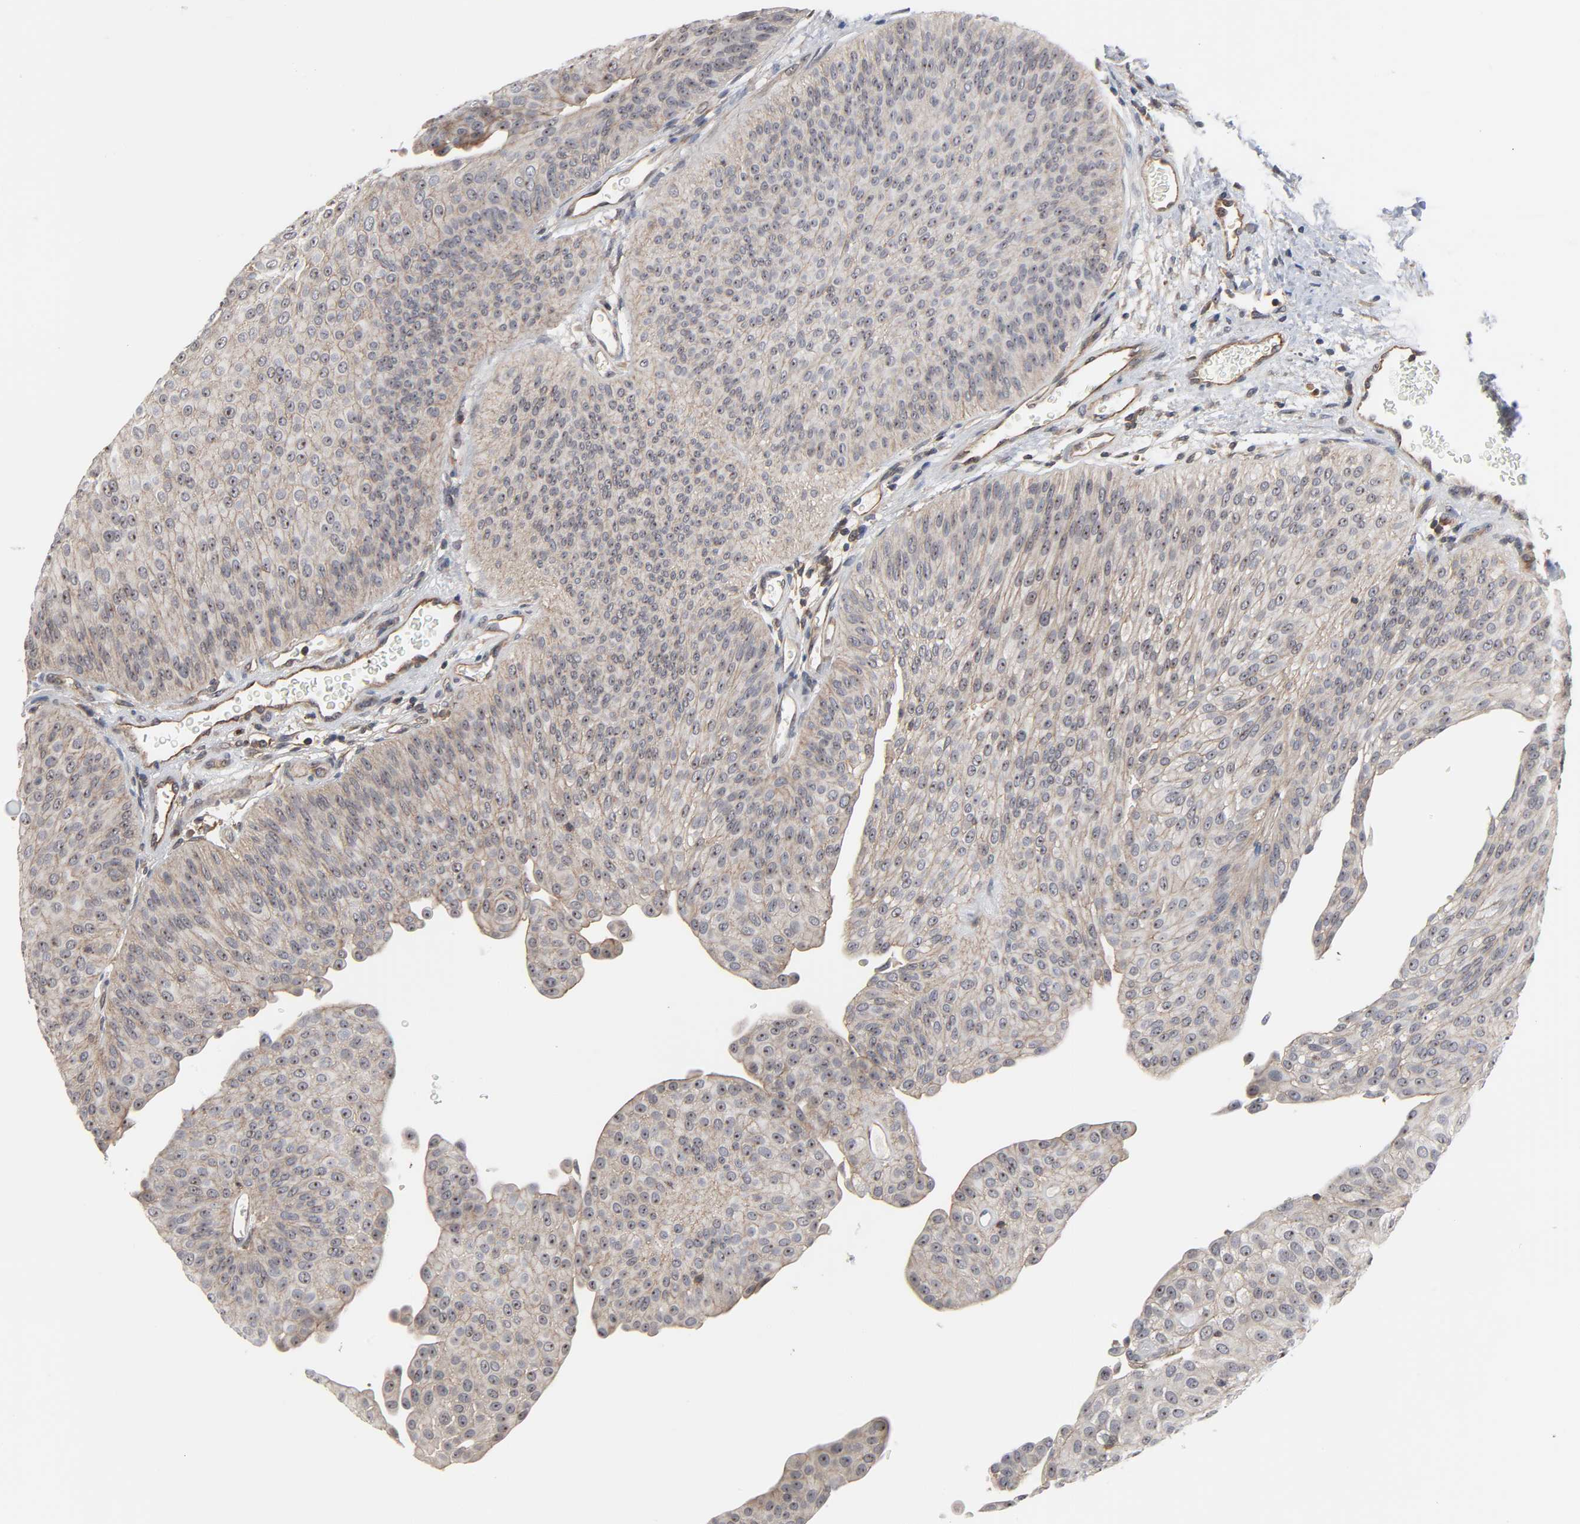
{"staining": {"intensity": "weak", "quantity": ">75%", "location": "cytoplasmic/membranous,nuclear"}, "tissue": "urothelial cancer", "cell_type": "Tumor cells", "image_type": "cancer", "snomed": [{"axis": "morphology", "description": "Urothelial carcinoma, Low grade"}, {"axis": "topography", "description": "Urinary bladder"}], "caption": "Urothelial cancer stained with a brown dye shows weak cytoplasmic/membranous and nuclear positive positivity in about >75% of tumor cells.", "gene": "DDX10", "patient": {"sex": "female", "age": 60}}